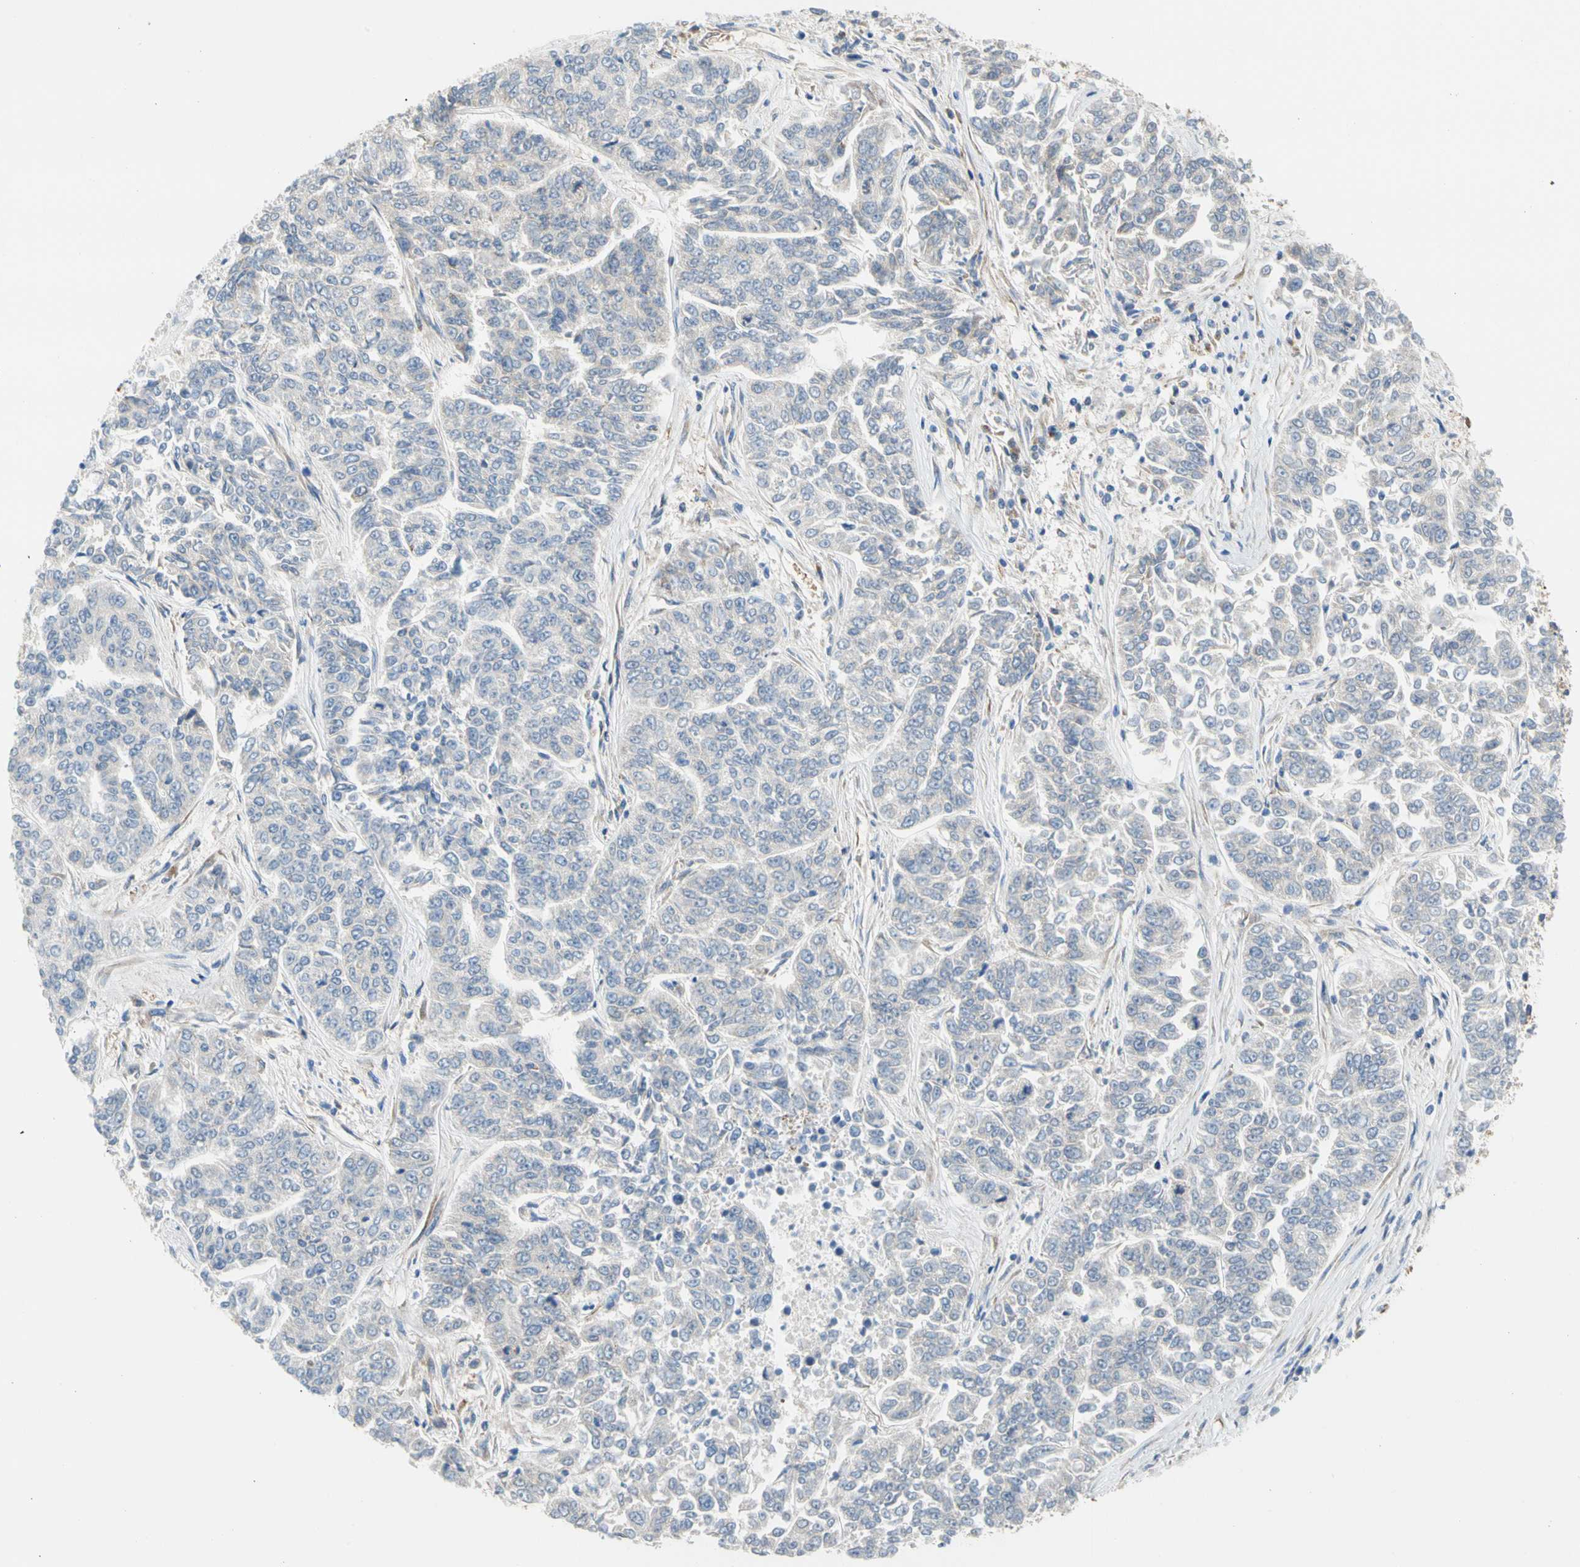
{"staining": {"intensity": "weak", "quantity": "25%-75%", "location": "cytoplasmic/membranous"}, "tissue": "lung cancer", "cell_type": "Tumor cells", "image_type": "cancer", "snomed": [{"axis": "morphology", "description": "Adenocarcinoma, NOS"}, {"axis": "topography", "description": "Lung"}], "caption": "Immunohistochemistry (DAB) staining of lung cancer exhibits weak cytoplasmic/membranous protein expression in approximately 25%-75% of tumor cells.", "gene": "GPHN", "patient": {"sex": "male", "age": 84}}